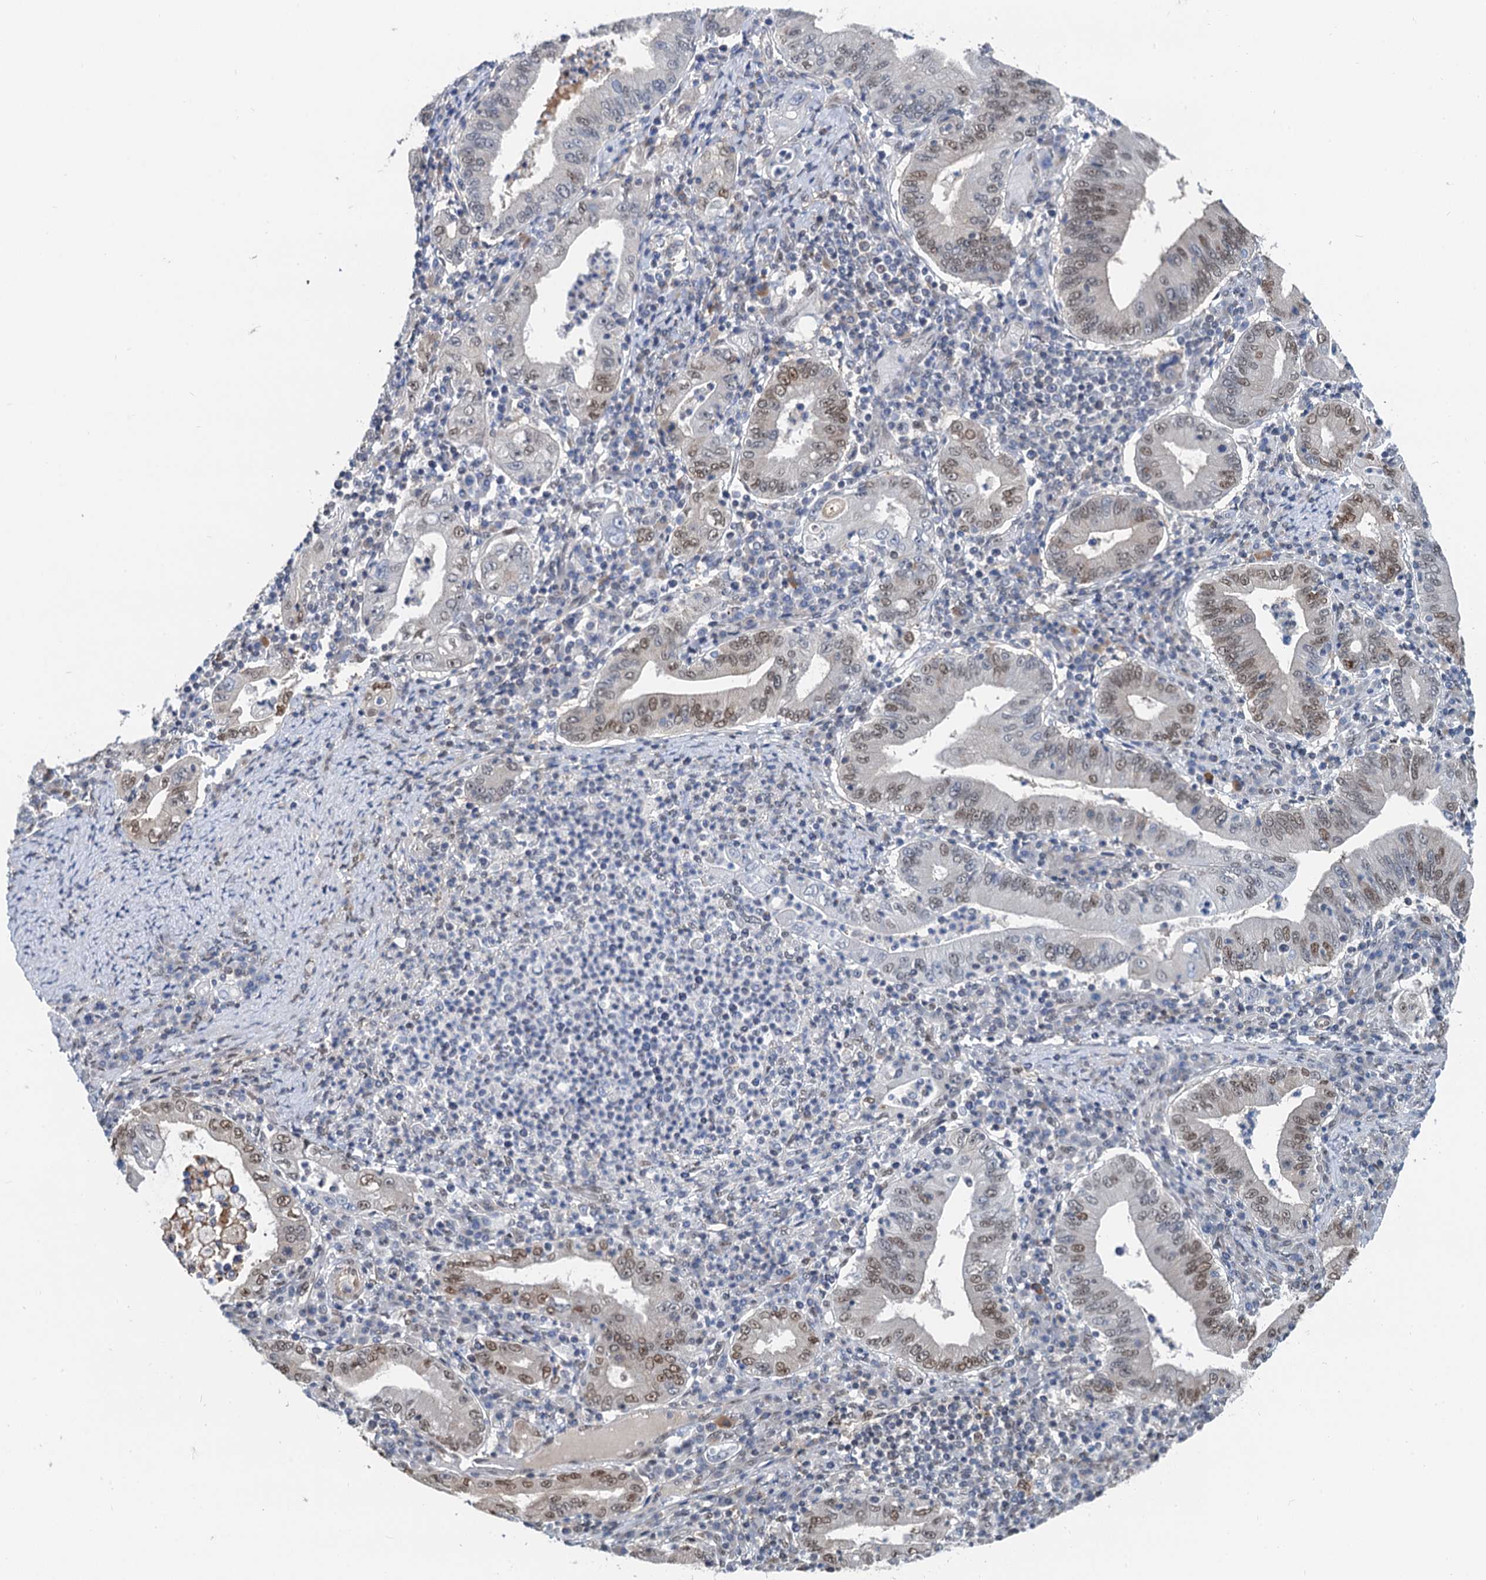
{"staining": {"intensity": "moderate", "quantity": "25%-75%", "location": "nuclear"}, "tissue": "stomach cancer", "cell_type": "Tumor cells", "image_type": "cancer", "snomed": [{"axis": "morphology", "description": "Normal tissue, NOS"}, {"axis": "morphology", "description": "Adenocarcinoma, NOS"}, {"axis": "topography", "description": "Esophagus"}, {"axis": "topography", "description": "Stomach, upper"}, {"axis": "topography", "description": "Peripheral nerve tissue"}], "caption": "Adenocarcinoma (stomach) was stained to show a protein in brown. There is medium levels of moderate nuclear staining in approximately 25%-75% of tumor cells.", "gene": "CFDP1", "patient": {"sex": "male", "age": 62}}